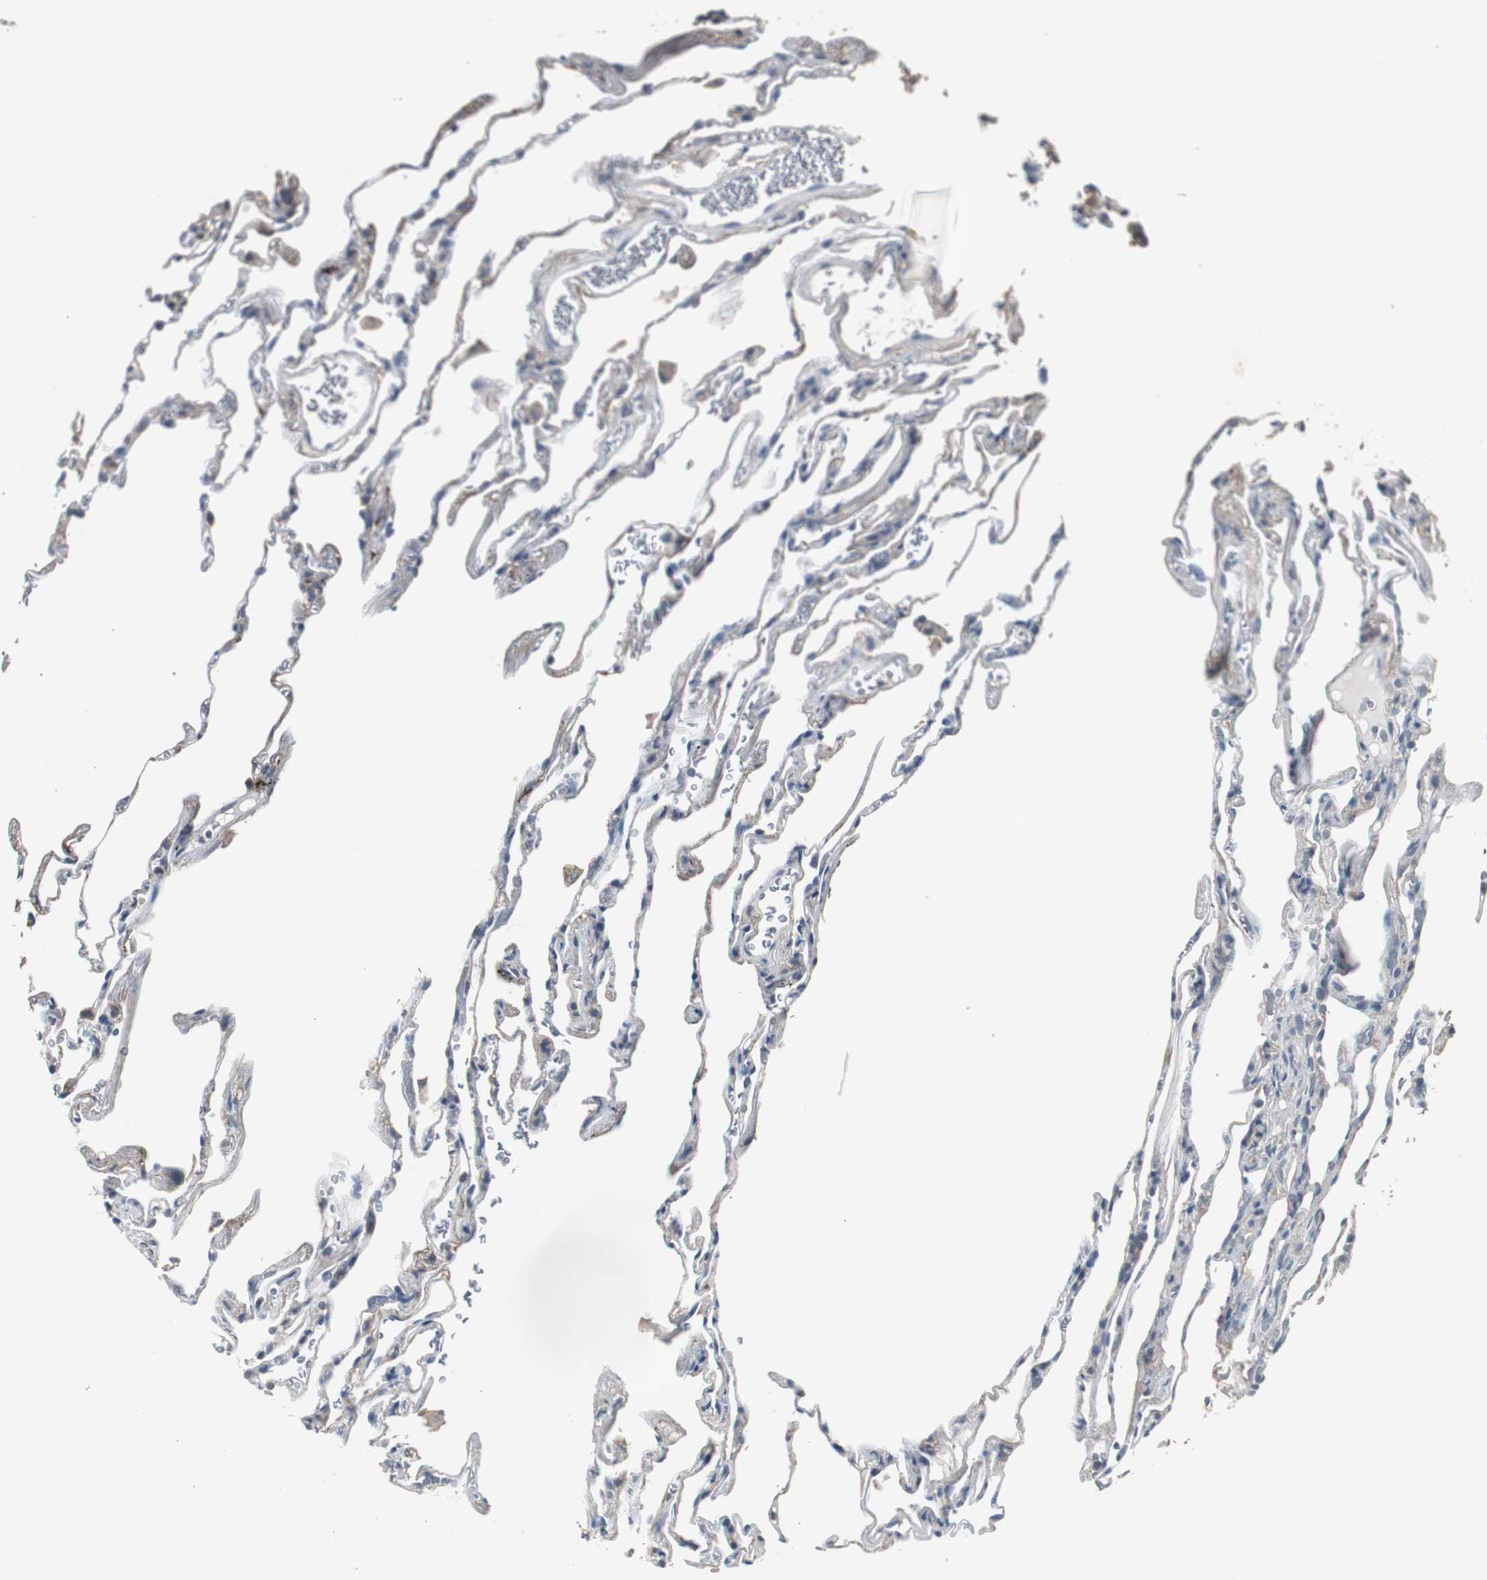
{"staining": {"intensity": "weak", "quantity": "<25%", "location": "cytoplasmic/membranous"}, "tissue": "lung", "cell_type": "Alveolar cells", "image_type": "normal", "snomed": [{"axis": "morphology", "description": "Normal tissue, NOS"}, {"axis": "morphology", "description": "Inflammation, NOS"}, {"axis": "topography", "description": "Lung"}], "caption": "IHC of unremarkable lung displays no staining in alveolar cells.", "gene": "HPRT1", "patient": {"sex": "male", "age": 69}}